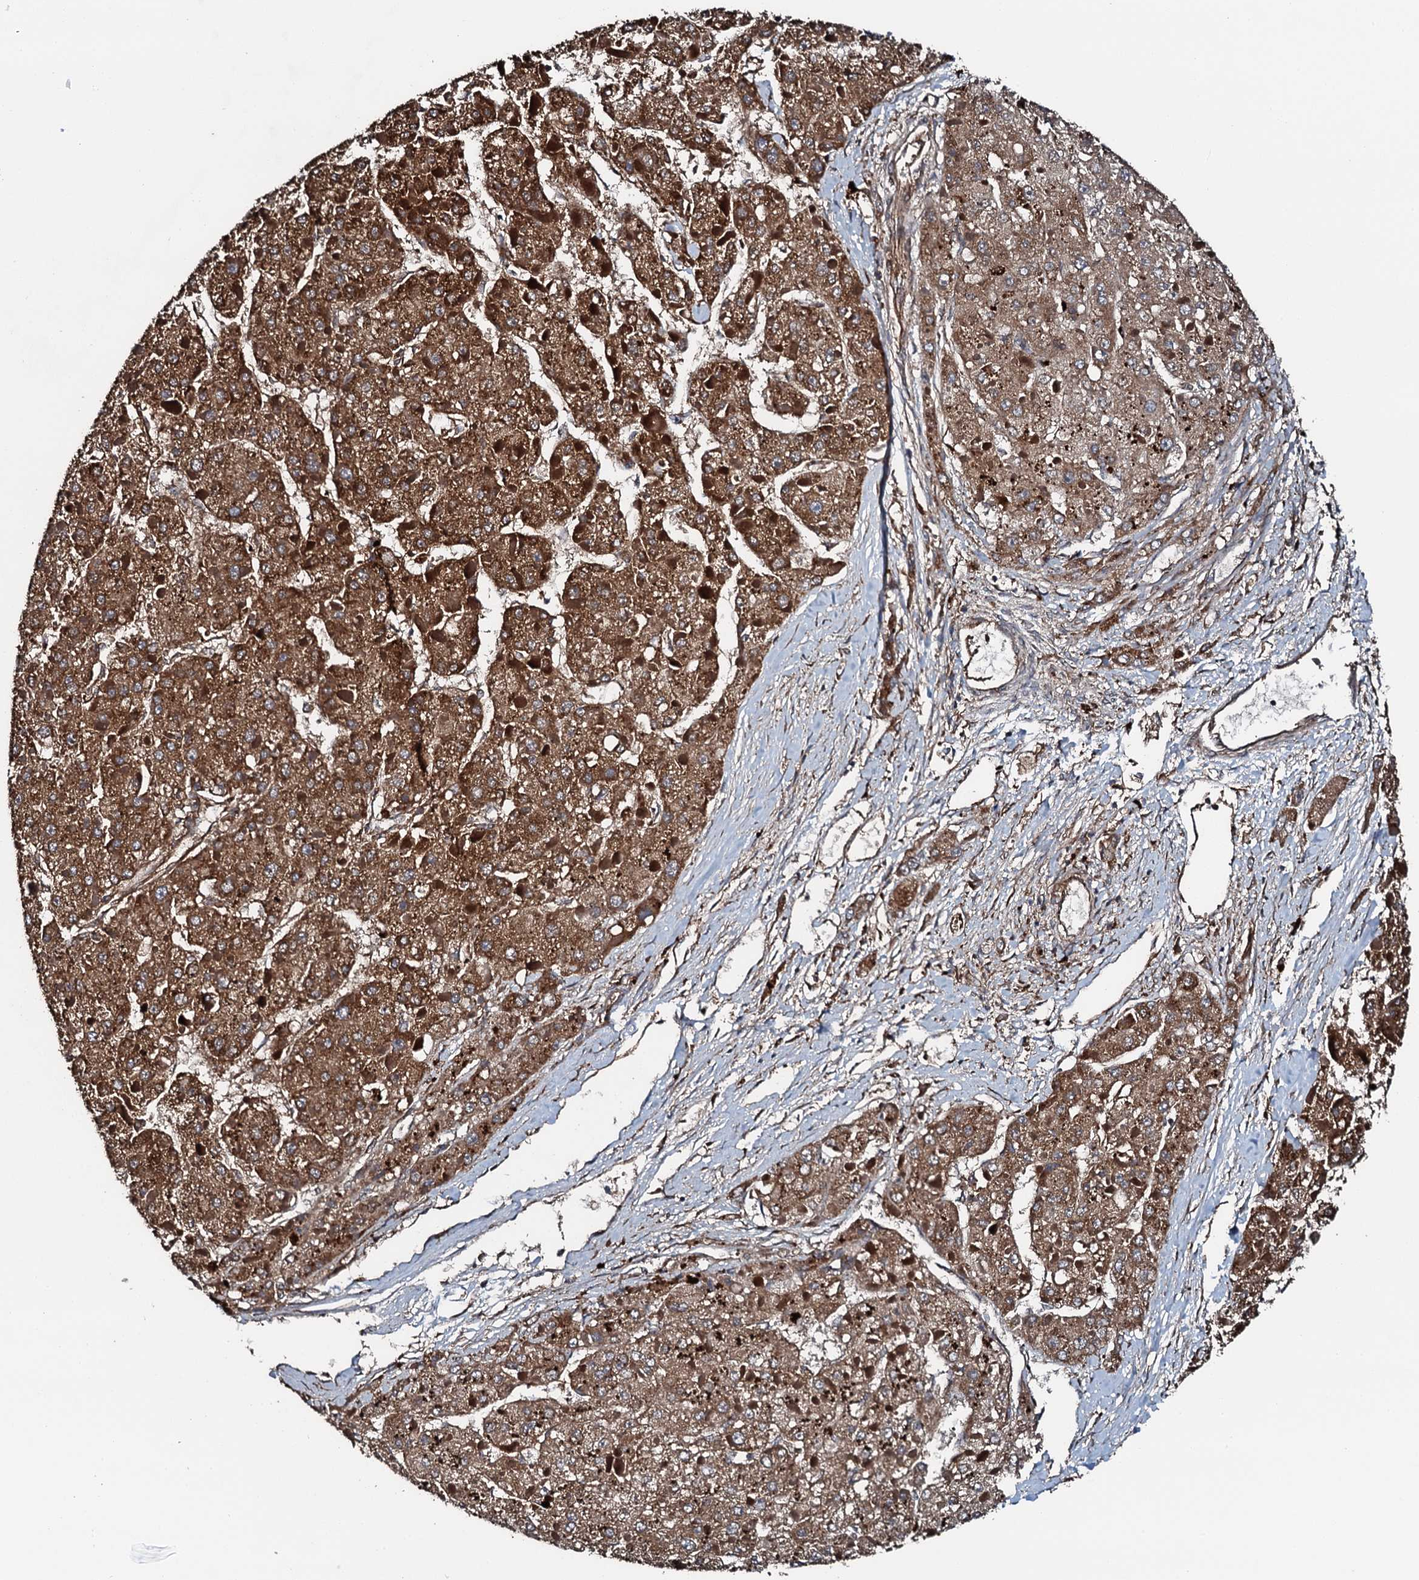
{"staining": {"intensity": "strong", "quantity": ">75%", "location": "cytoplasmic/membranous"}, "tissue": "liver cancer", "cell_type": "Tumor cells", "image_type": "cancer", "snomed": [{"axis": "morphology", "description": "Carcinoma, Hepatocellular, NOS"}, {"axis": "topography", "description": "Liver"}], "caption": "IHC of hepatocellular carcinoma (liver) displays high levels of strong cytoplasmic/membranous expression in approximately >75% of tumor cells. The protein is stained brown, and the nuclei are stained in blue (DAB IHC with brightfield microscopy, high magnification).", "gene": "FLYWCH1", "patient": {"sex": "female", "age": 73}}